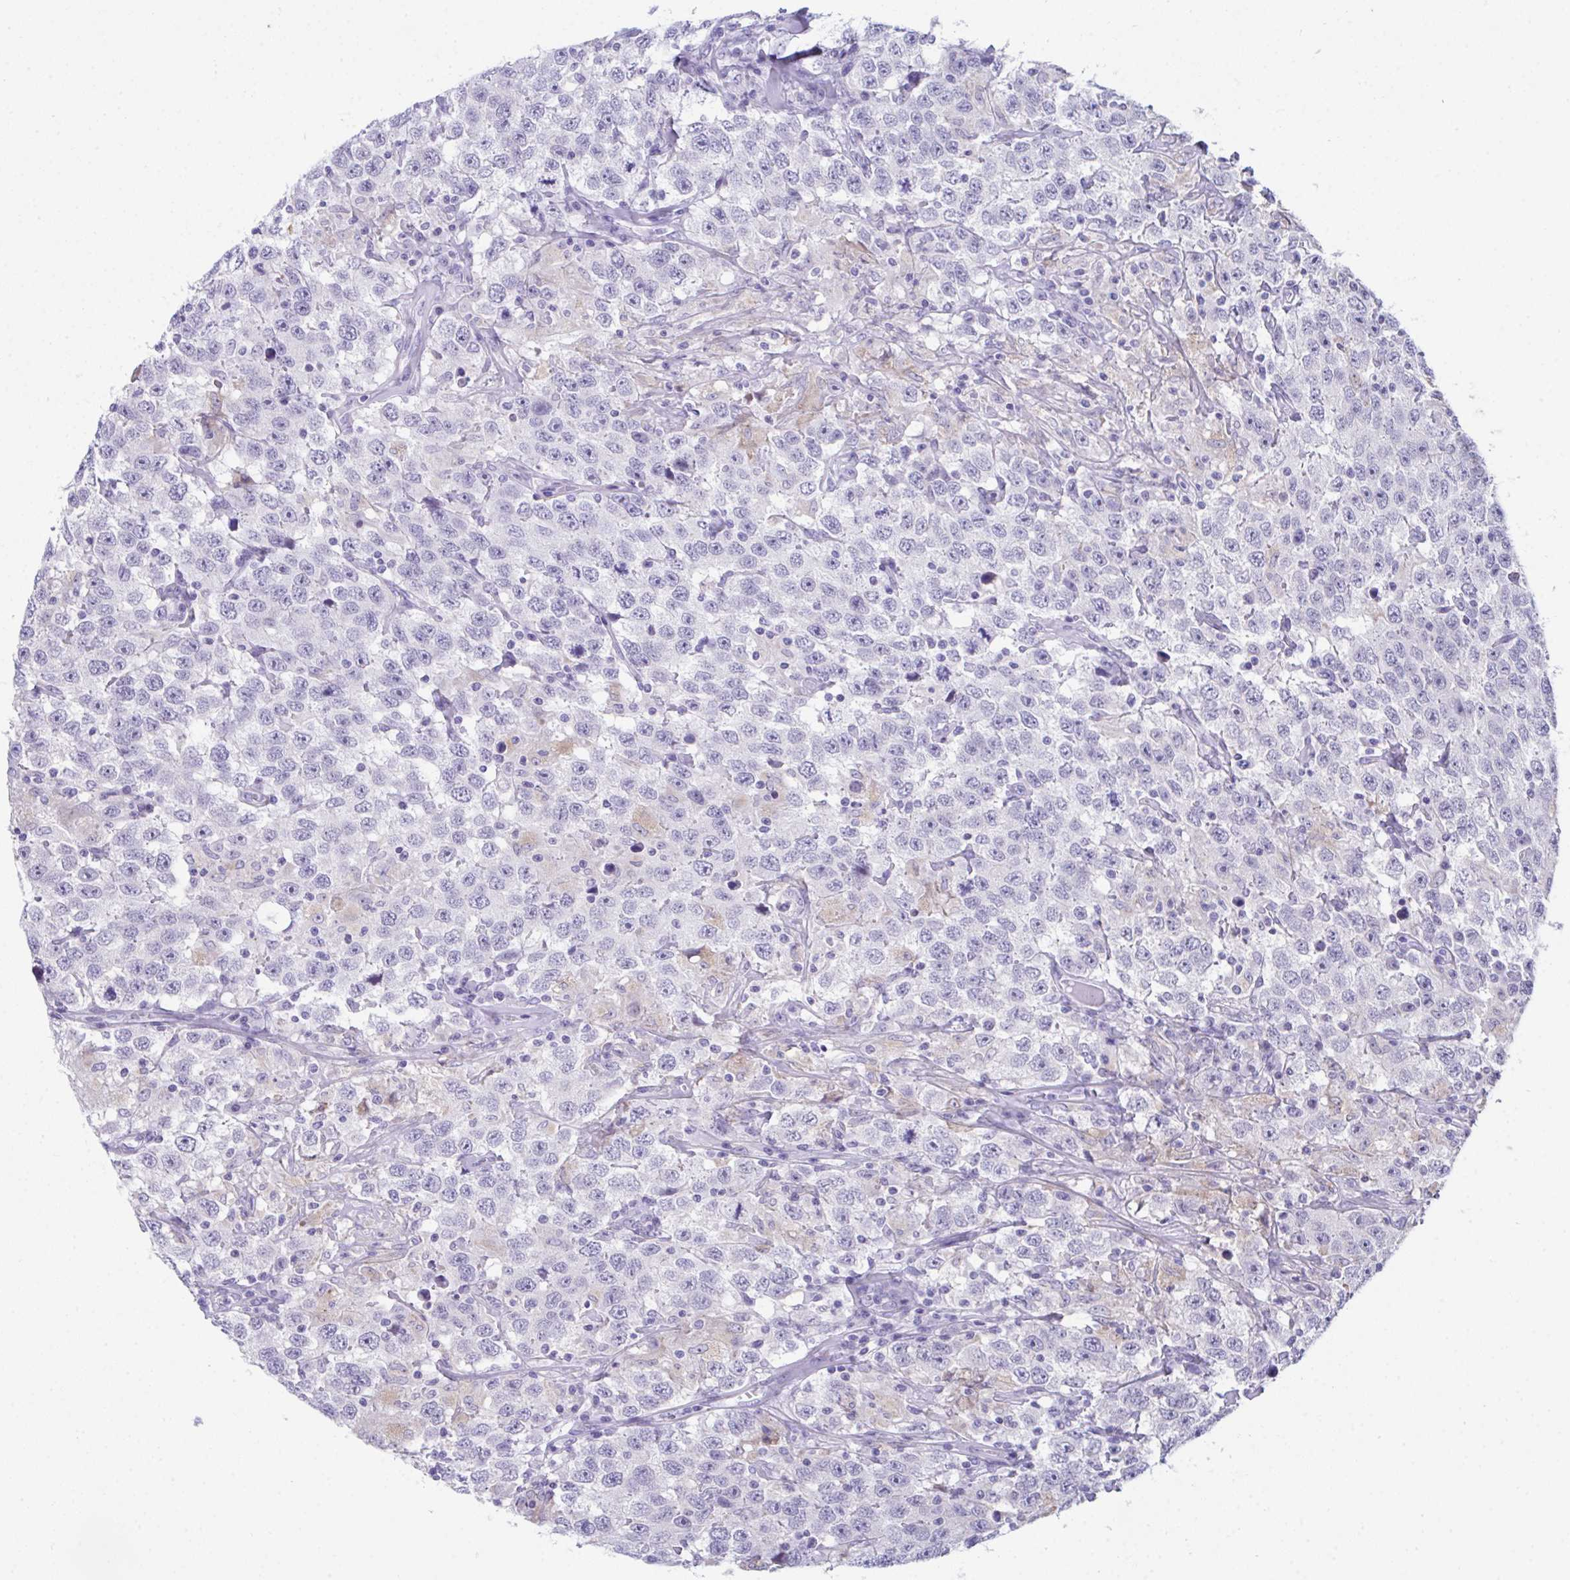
{"staining": {"intensity": "negative", "quantity": "none", "location": "none"}, "tissue": "testis cancer", "cell_type": "Tumor cells", "image_type": "cancer", "snomed": [{"axis": "morphology", "description": "Seminoma, NOS"}, {"axis": "topography", "description": "Testis"}], "caption": "The image displays no staining of tumor cells in testis cancer (seminoma).", "gene": "ATP6V0D2", "patient": {"sex": "male", "age": 41}}